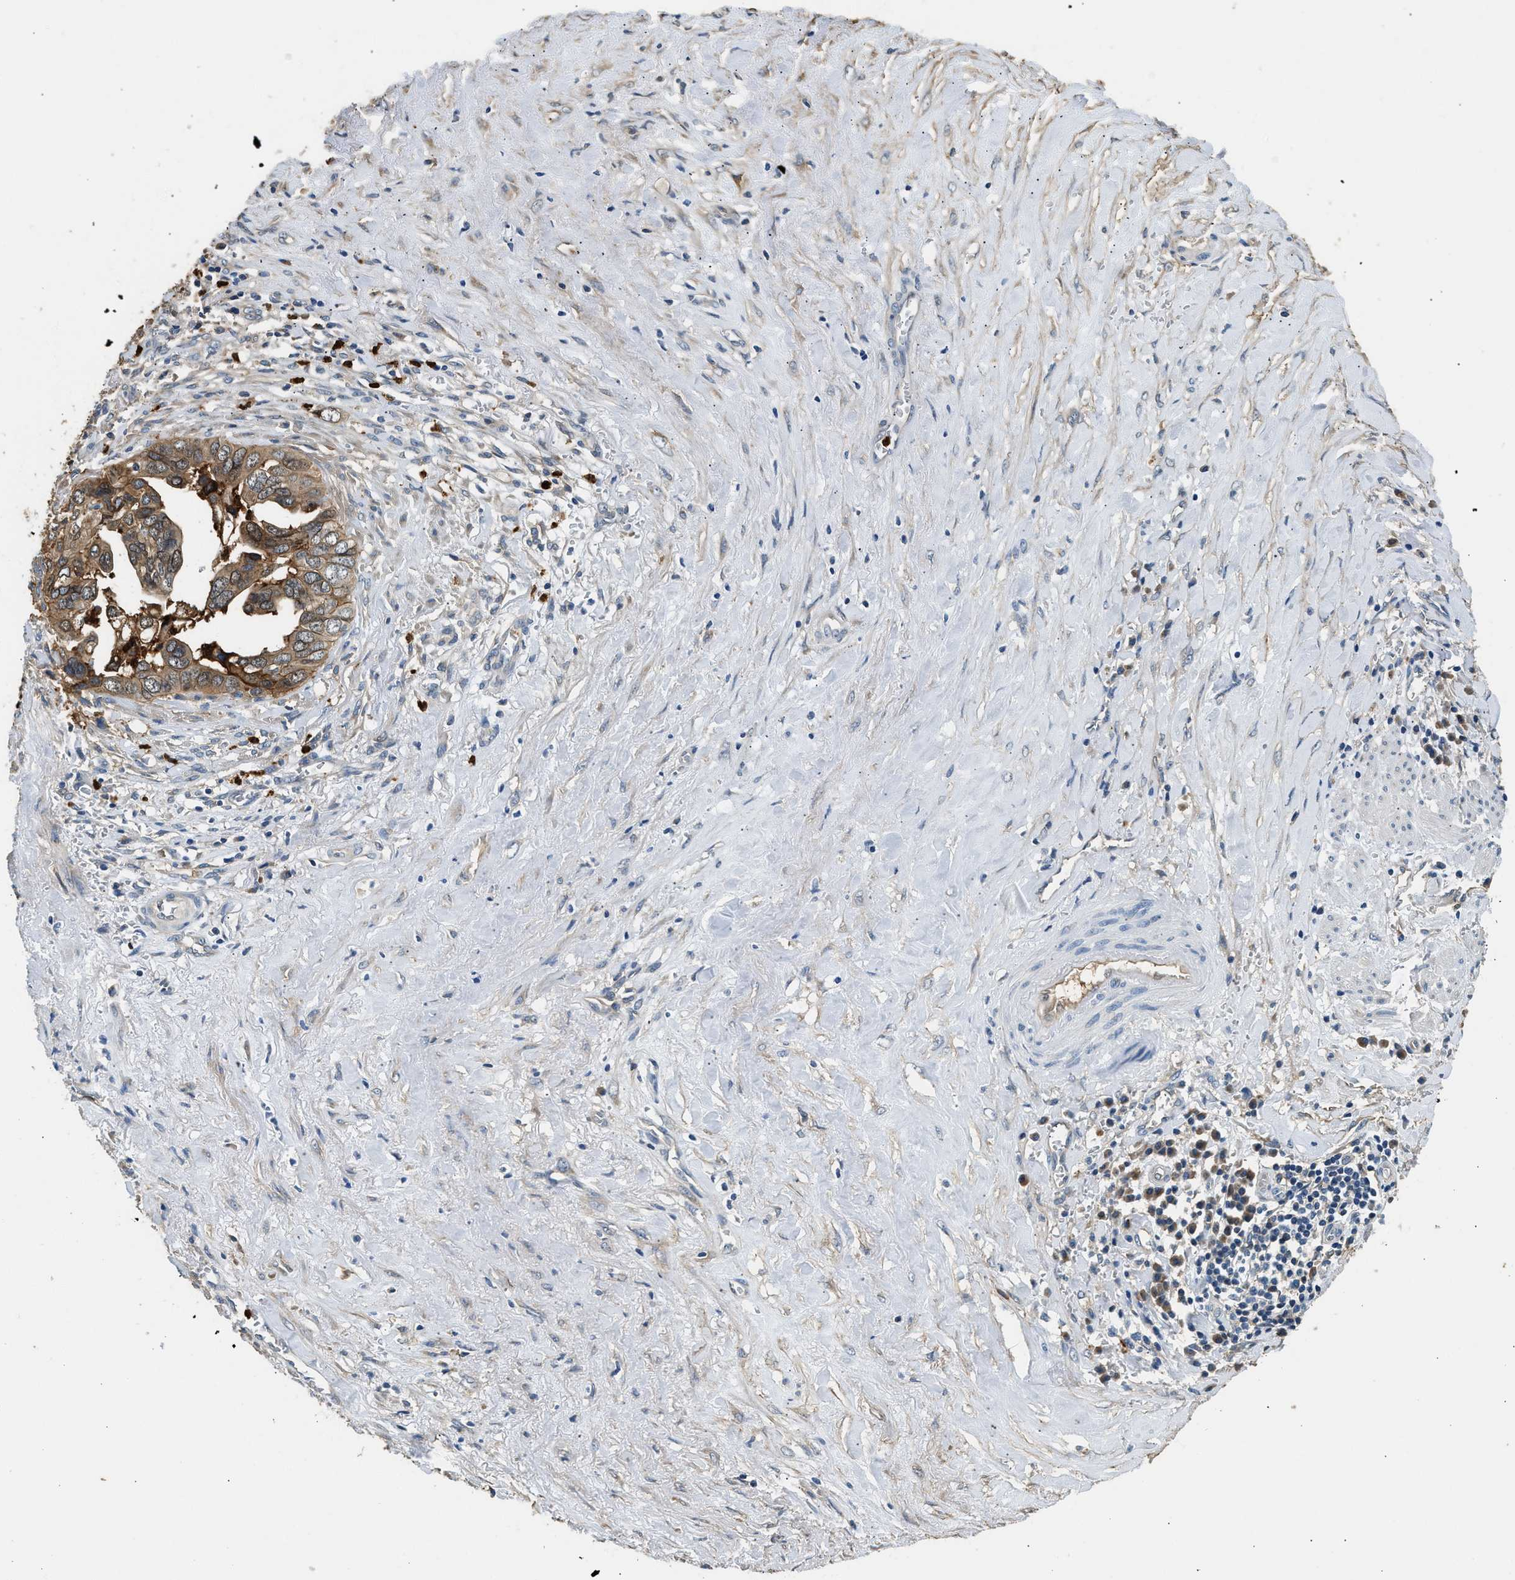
{"staining": {"intensity": "moderate", "quantity": "25%-75%", "location": "cytoplasmic/membranous"}, "tissue": "liver cancer", "cell_type": "Tumor cells", "image_type": "cancer", "snomed": [{"axis": "morphology", "description": "Cholangiocarcinoma"}, {"axis": "topography", "description": "Liver"}], "caption": "Moderate cytoplasmic/membranous staining for a protein is appreciated in approximately 25%-75% of tumor cells of liver cholangiocarcinoma using immunohistochemistry.", "gene": "ANXA3", "patient": {"sex": "female", "age": 79}}